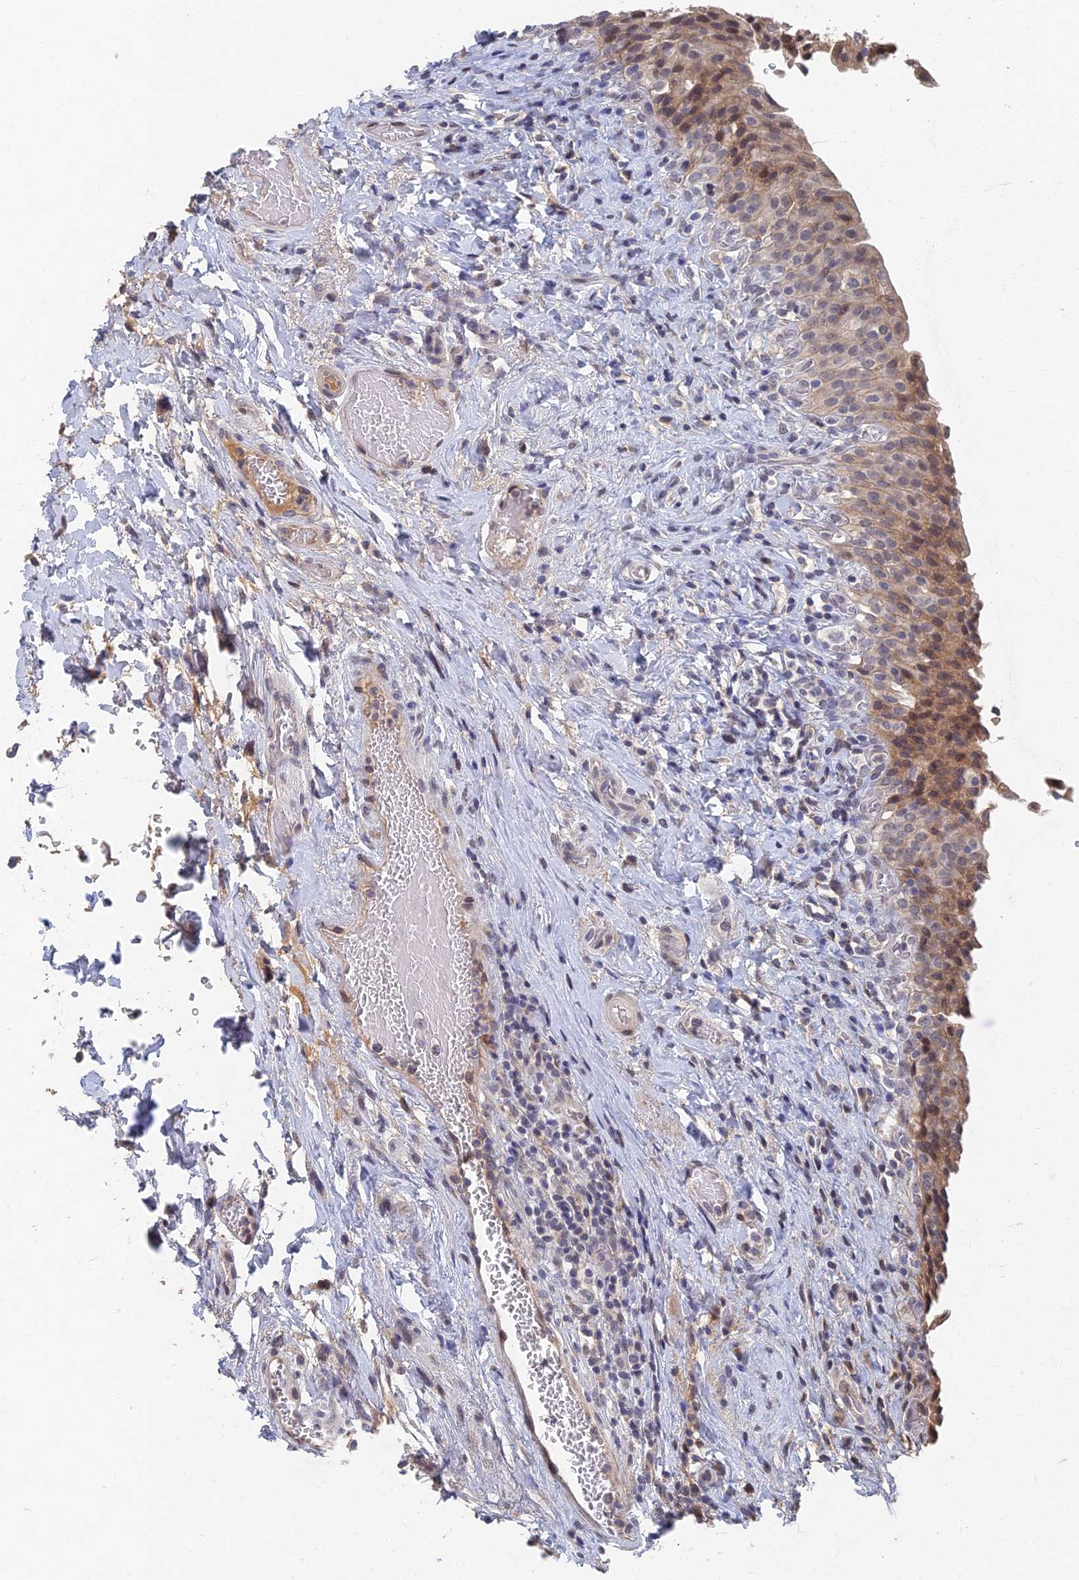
{"staining": {"intensity": "moderate", "quantity": "<25%", "location": "cytoplasmic/membranous,nuclear"}, "tissue": "urinary bladder", "cell_type": "Urothelial cells", "image_type": "normal", "snomed": [{"axis": "morphology", "description": "Normal tissue, NOS"}, {"axis": "morphology", "description": "Inflammation, NOS"}, {"axis": "topography", "description": "Urinary bladder"}], "caption": "A brown stain labels moderate cytoplasmic/membranous,nuclear staining of a protein in urothelial cells of unremarkable urinary bladder. The staining was performed using DAB, with brown indicating positive protein expression. Nuclei are stained blue with hematoxylin.", "gene": "GNA15", "patient": {"sex": "male", "age": 64}}